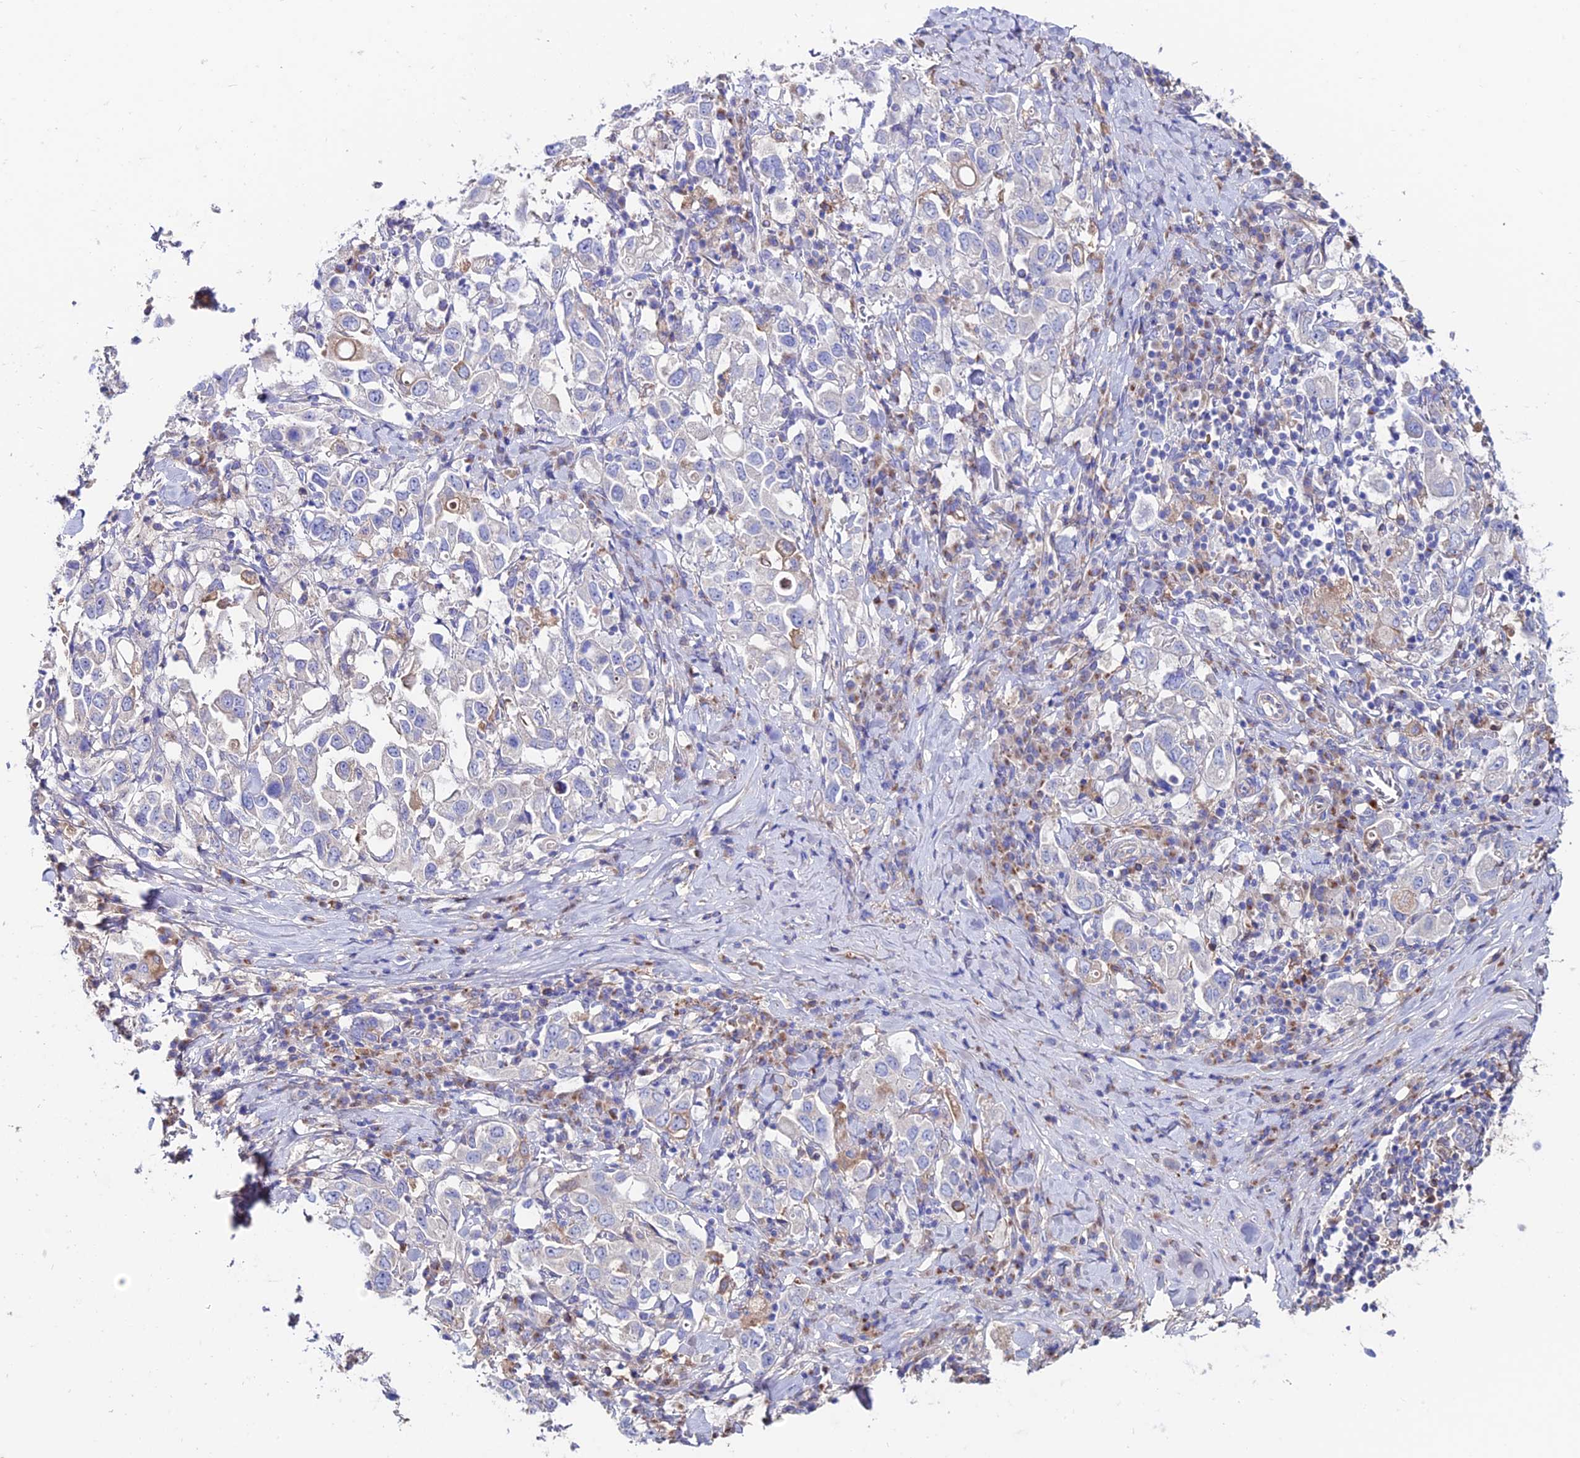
{"staining": {"intensity": "negative", "quantity": "none", "location": "none"}, "tissue": "stomach cancer", "cell_type": "Tumor cells", "image_type": "cancer", "snomed": [{"axis": "morphology", "description": "Adenocarcinoma, NOS"}, {"axis": "topography", "description": "Stomach, upper"}], "caption": "Protein analysis of stomach adenocarcinoma exhibits no significant positivity in tumor cells. (Stains: DAB immunohistochemistry with hematoxylin counter stain, Microscopy: brightfield microscopy at high magnification).", "gene": "SLC25A16", "patient": {"sex": "male", "age": 62}}